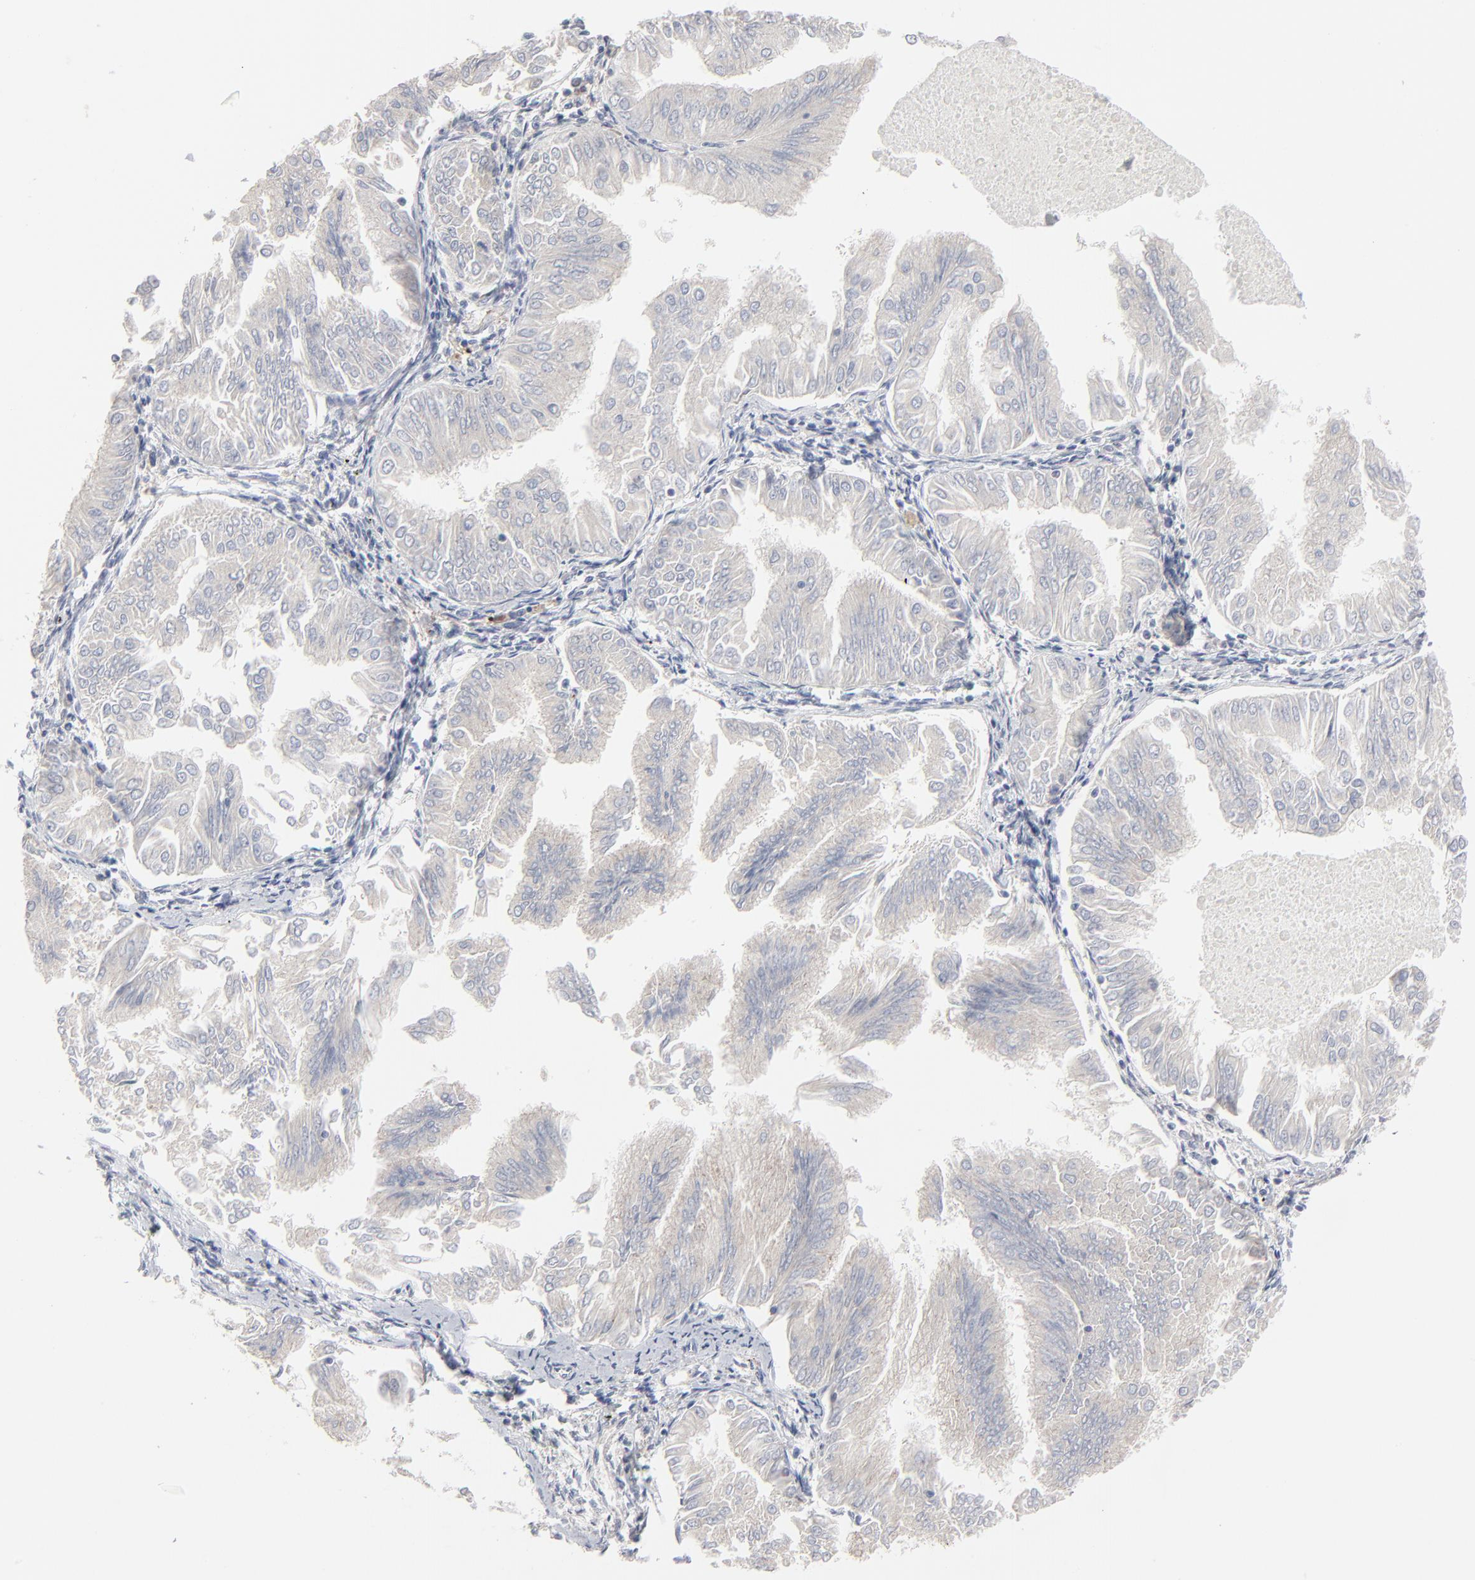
{"staining": {"intensity": "negative", "quantity": "none", "location": "none"}, "tissue": "endometrial cancer", "cell_type": "Tumor cells", "image_type": "cancer", "snomed": [{"axis": "morphology", "description": "Adenocarcinoma, NOS"}, {"axis": "topography", "description": "Endometrium"}], "caption": "Tumor cells show no significant protein expression in endometrial cancer (adenocarcinoma).", "gene": "BID", "patient": {"sex": "female", "age": 53}}